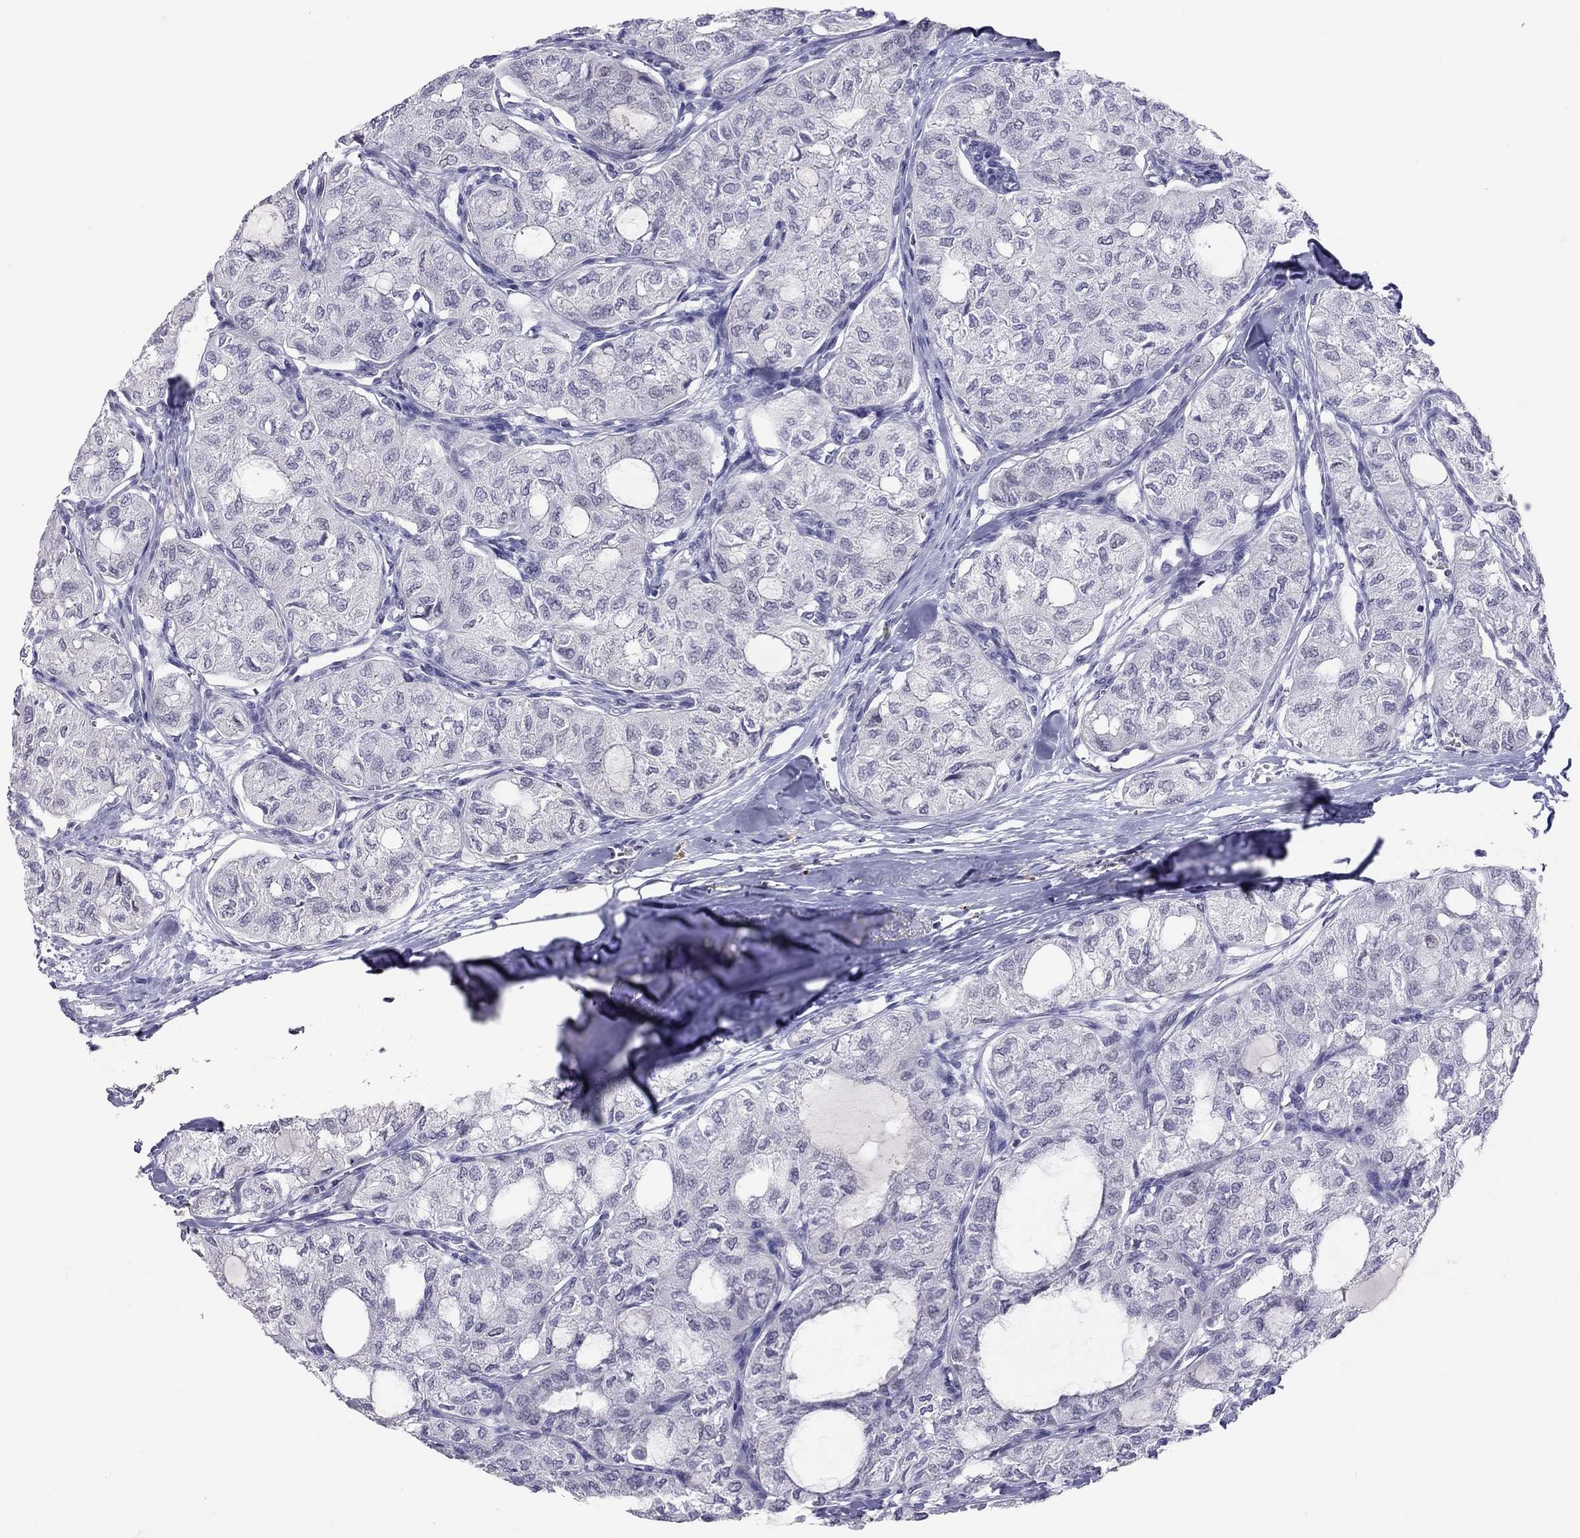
{"staining": {"intensity": "negative", "quantity": "none", "location": "none"}, "tissue": "thyroid cancer", "cell_type": "Tumor cells", "image_type": "cancer", "snomed": [{"axis": "morphology", "description": "Follicular adenoma carcinoma, NOS"}, {"axis": "topography", "description": "Thyroid gland"}], "caption": "Thyroid cancer (follicular adenoma carcinoma) was stained to show a protein in brown. There is no significant staining in tumor cells.", "gene": "JHY", "patient": {"sex": "male", "age": 75}}